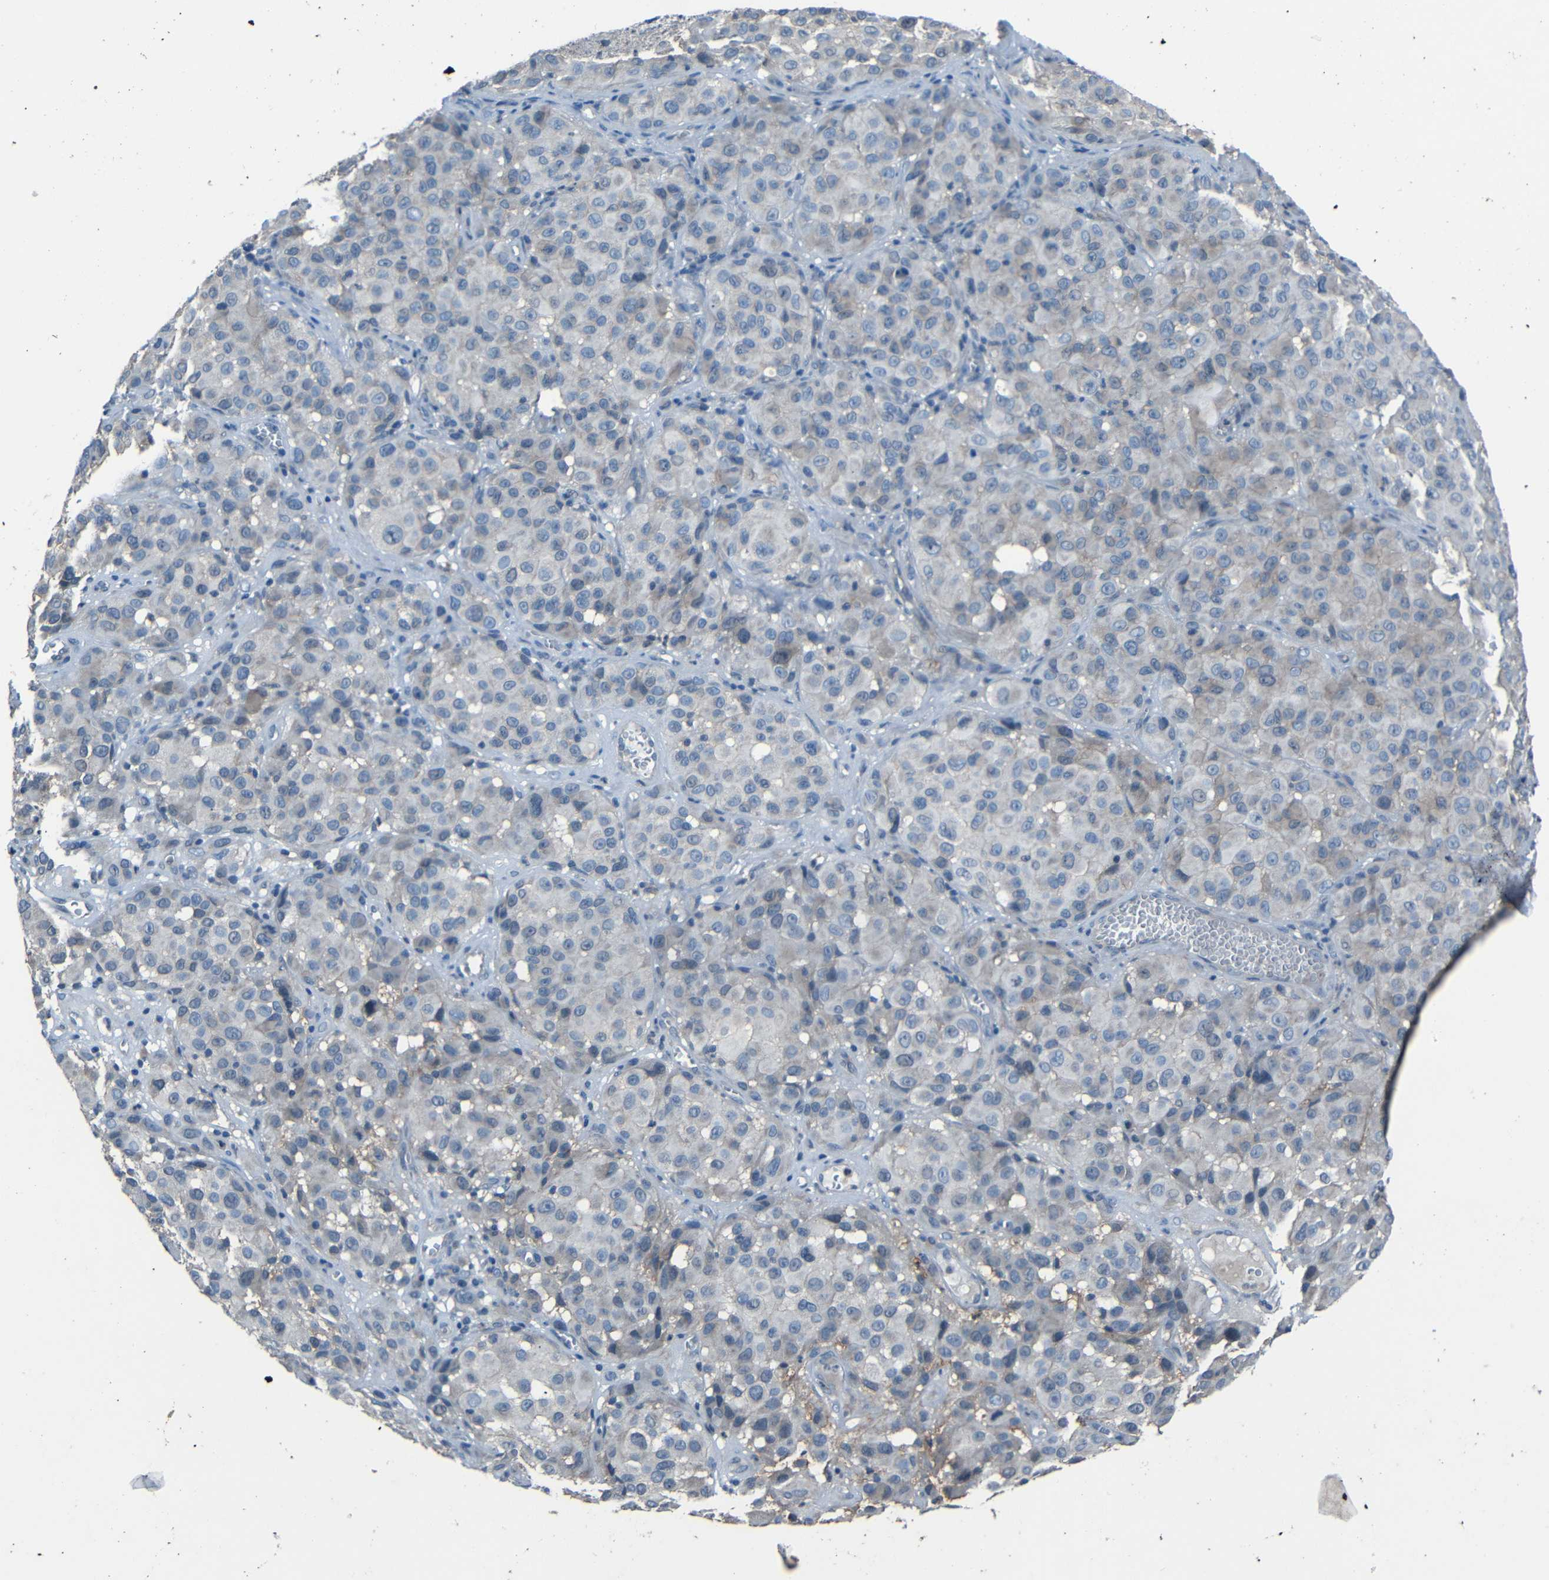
{"staining": {"intensity": "negative", "quantity": "none", "location": "none"}, "tissue": "melanoma", "cell_type": "Tumor cells", "image_type": "cancer", "snomed": [{"axis": "morphology", "description": "Malignant melanoma, NOS"}, {"axis": "topography", "description": "Skin"}], "caption": "There is no significant expression in tumor cells of melanoma.", "gene": "SLA", "patient": {"sex": "female", "age": 21}}